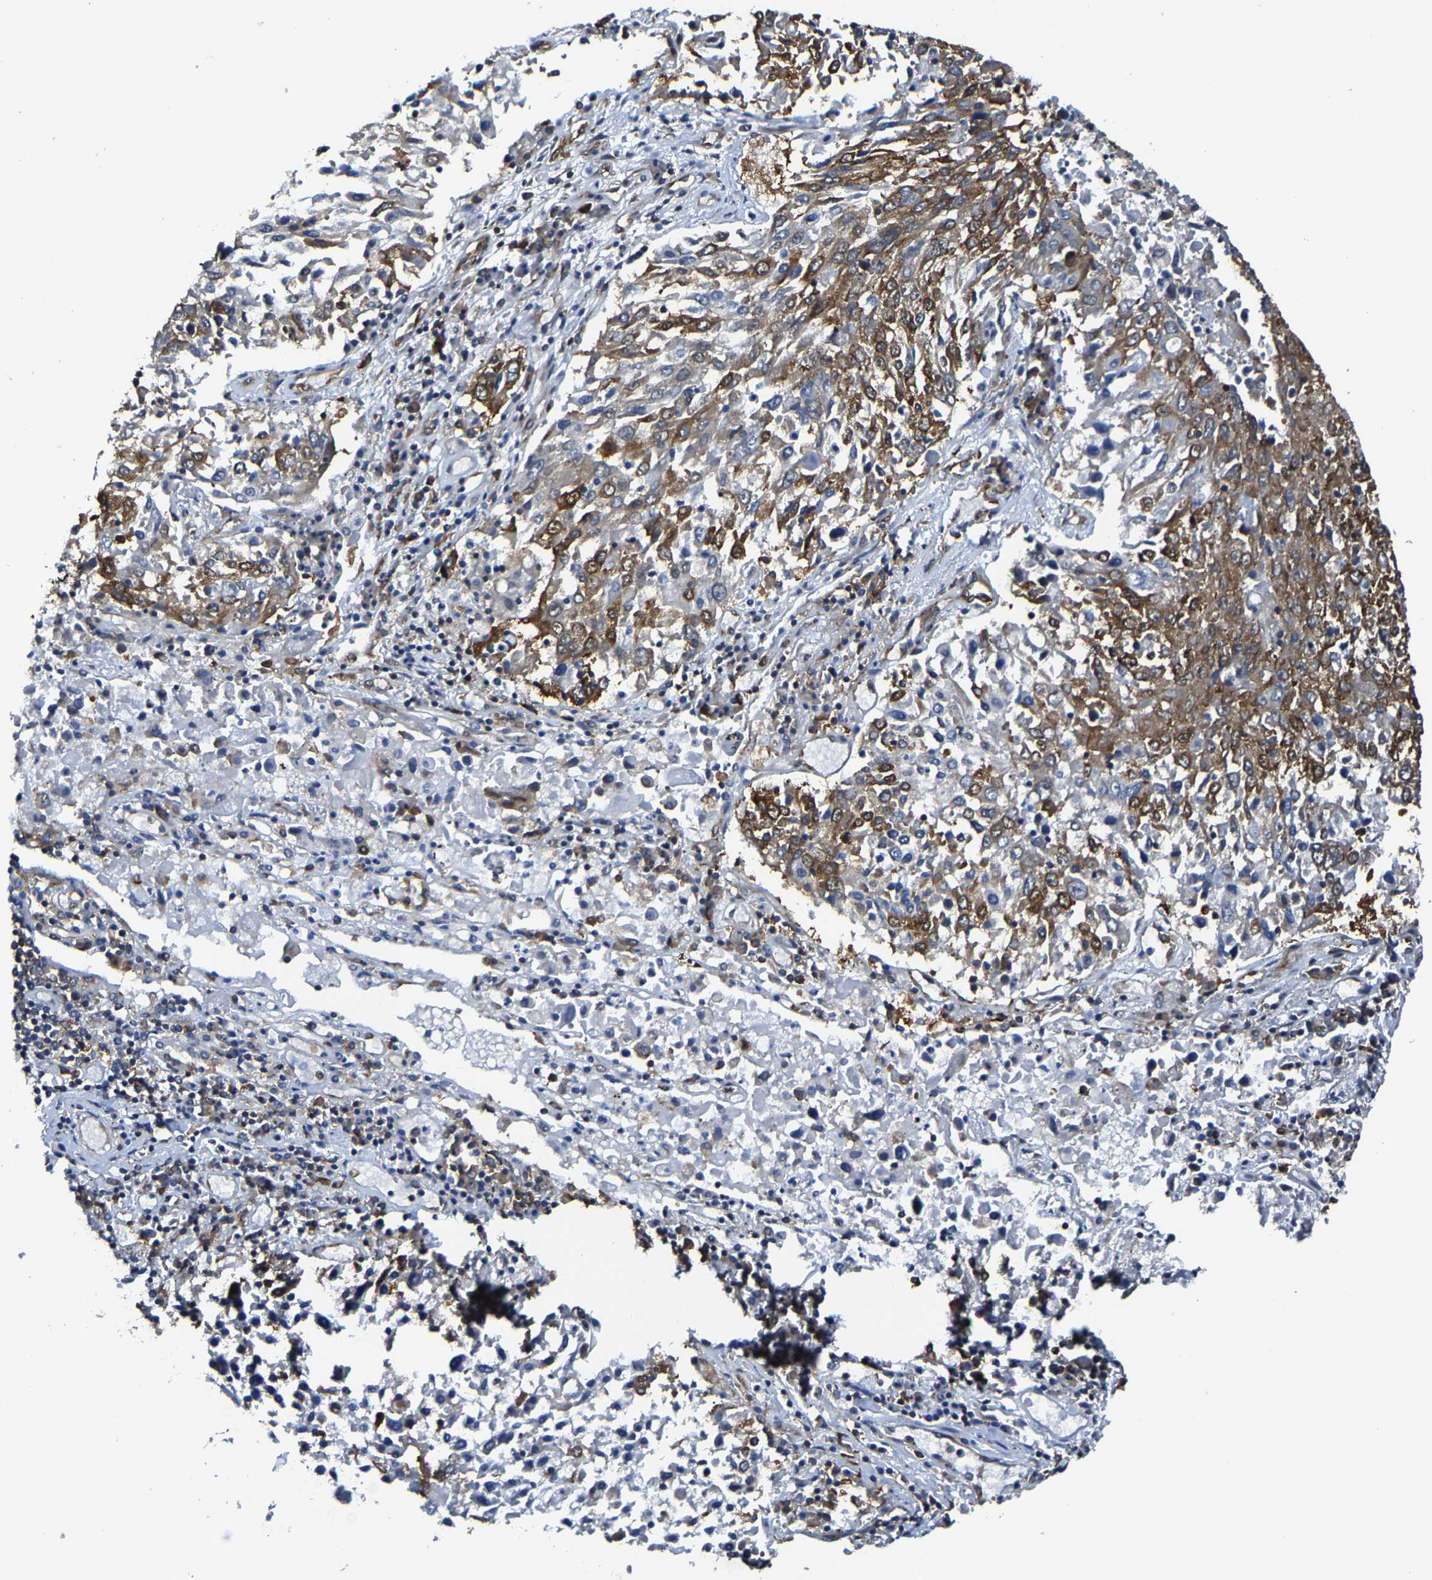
{"staining": {"intensity": "strong", "quantity": ">75%", "location": "cytoplasmic/membranous"}, "tissue": "lung cancer", "cell_type": "Tumor cells", "image_type": "cancer", "snomed": [{"axis": "morphology", "description": "Squamous cell carcinoma, NOS"}, {"axis": "topography", "description": "Lung"}], "caption": "Squamous cell carcinoma (lung) stained for a protein (brown) shows strong cytoplasmic/membranous positive staining in approximately >75% of tumor cells.", "gene": "G3BP2", "patient": {"sex": "male", "age": 65}}